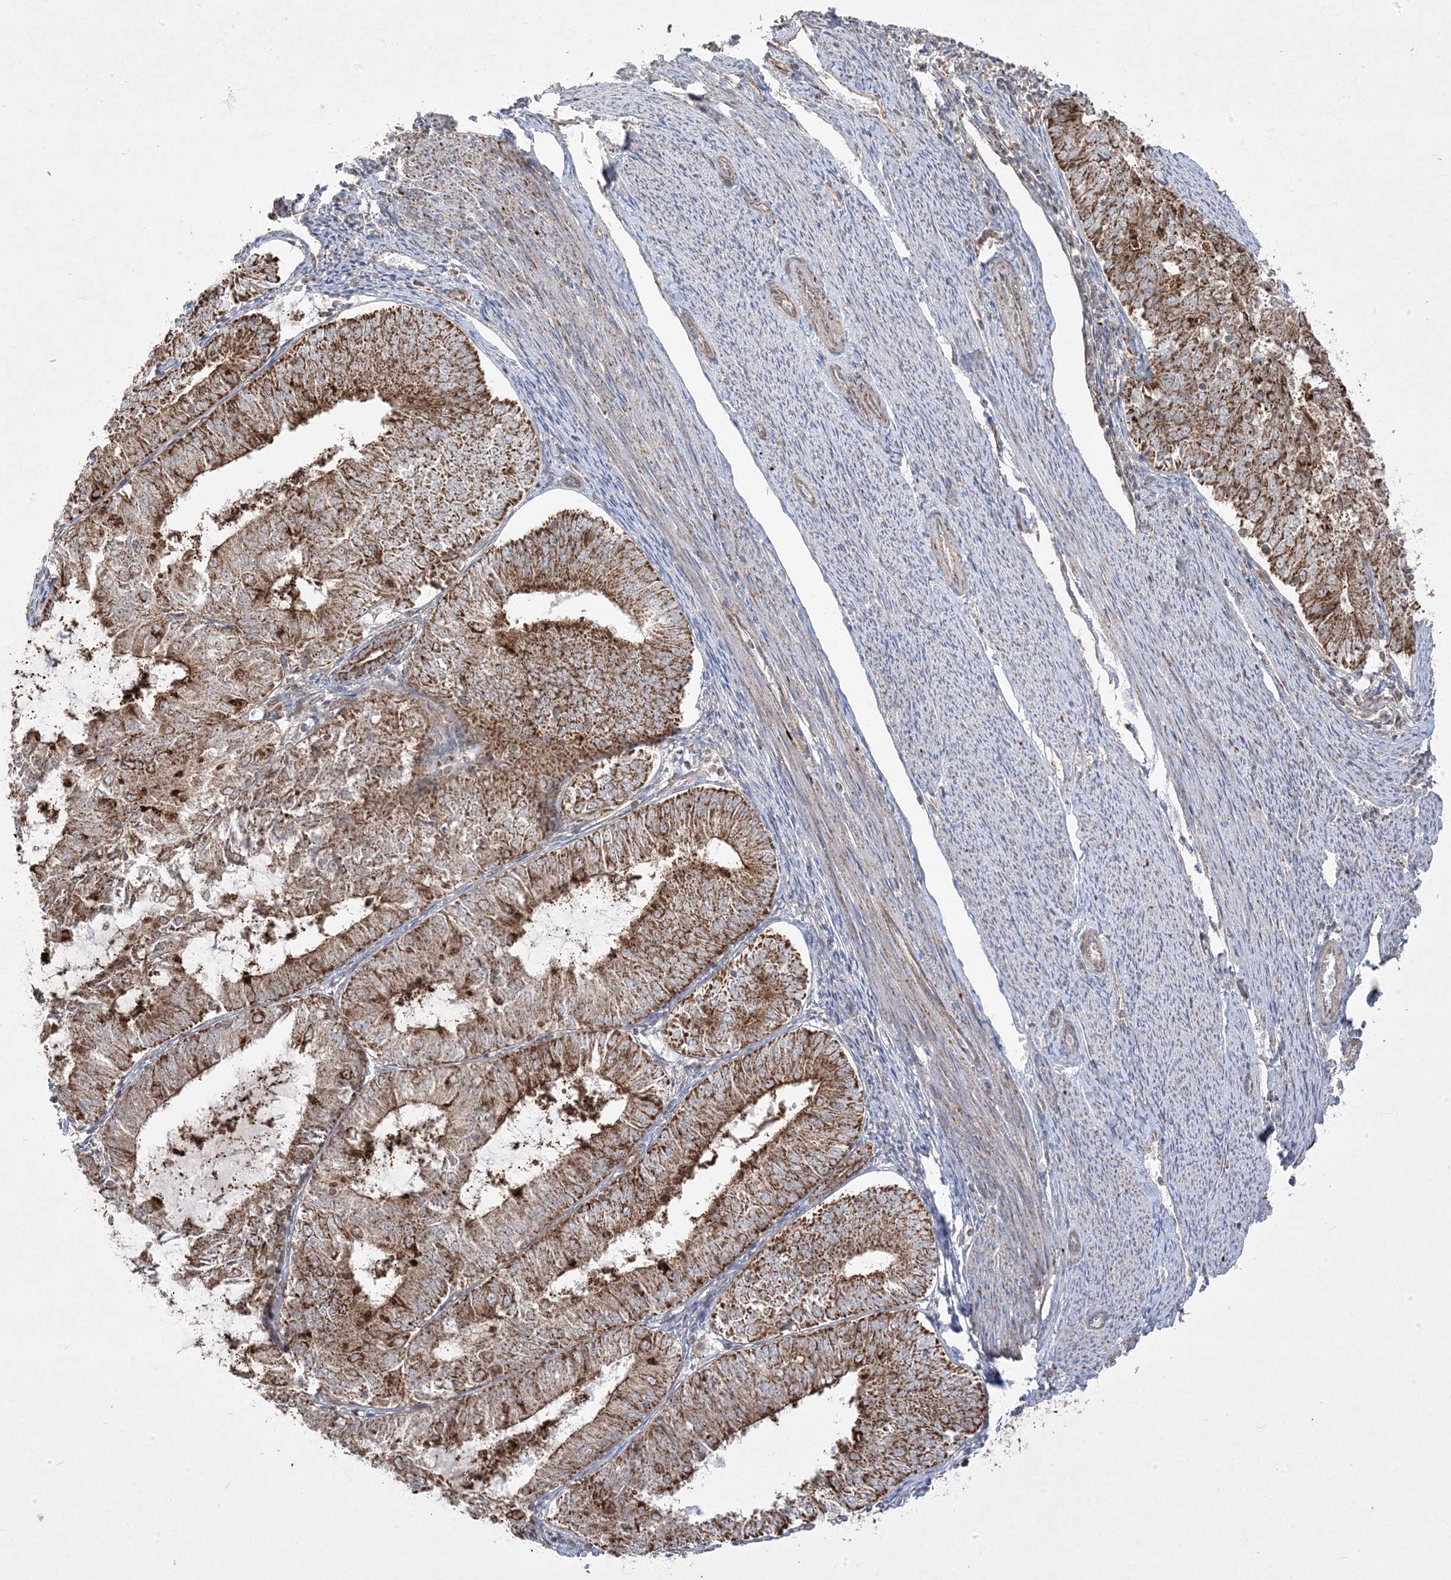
{"staining": {"intensity": "moderate", "quantity": ">75%", "location": "cytoplasmic/membranous"}, "tissue": "endometrial cancer", "cell_type": "Tumor cells", "image_type": "cancer", "snomed": [{"axis": "morphology", "description": "Adenocarcinoma, NOS"}, {"axis": "topography", "description": "Endometrium"}], "caption": "Protein analysis of adenocarcinoma (endometrial) tissue reveals moderate cytoplasmic/membranous expression in about >75% of tumor cells.", "gene": "CLUAP1", "patient": {"sex": "female", "age": 57}}